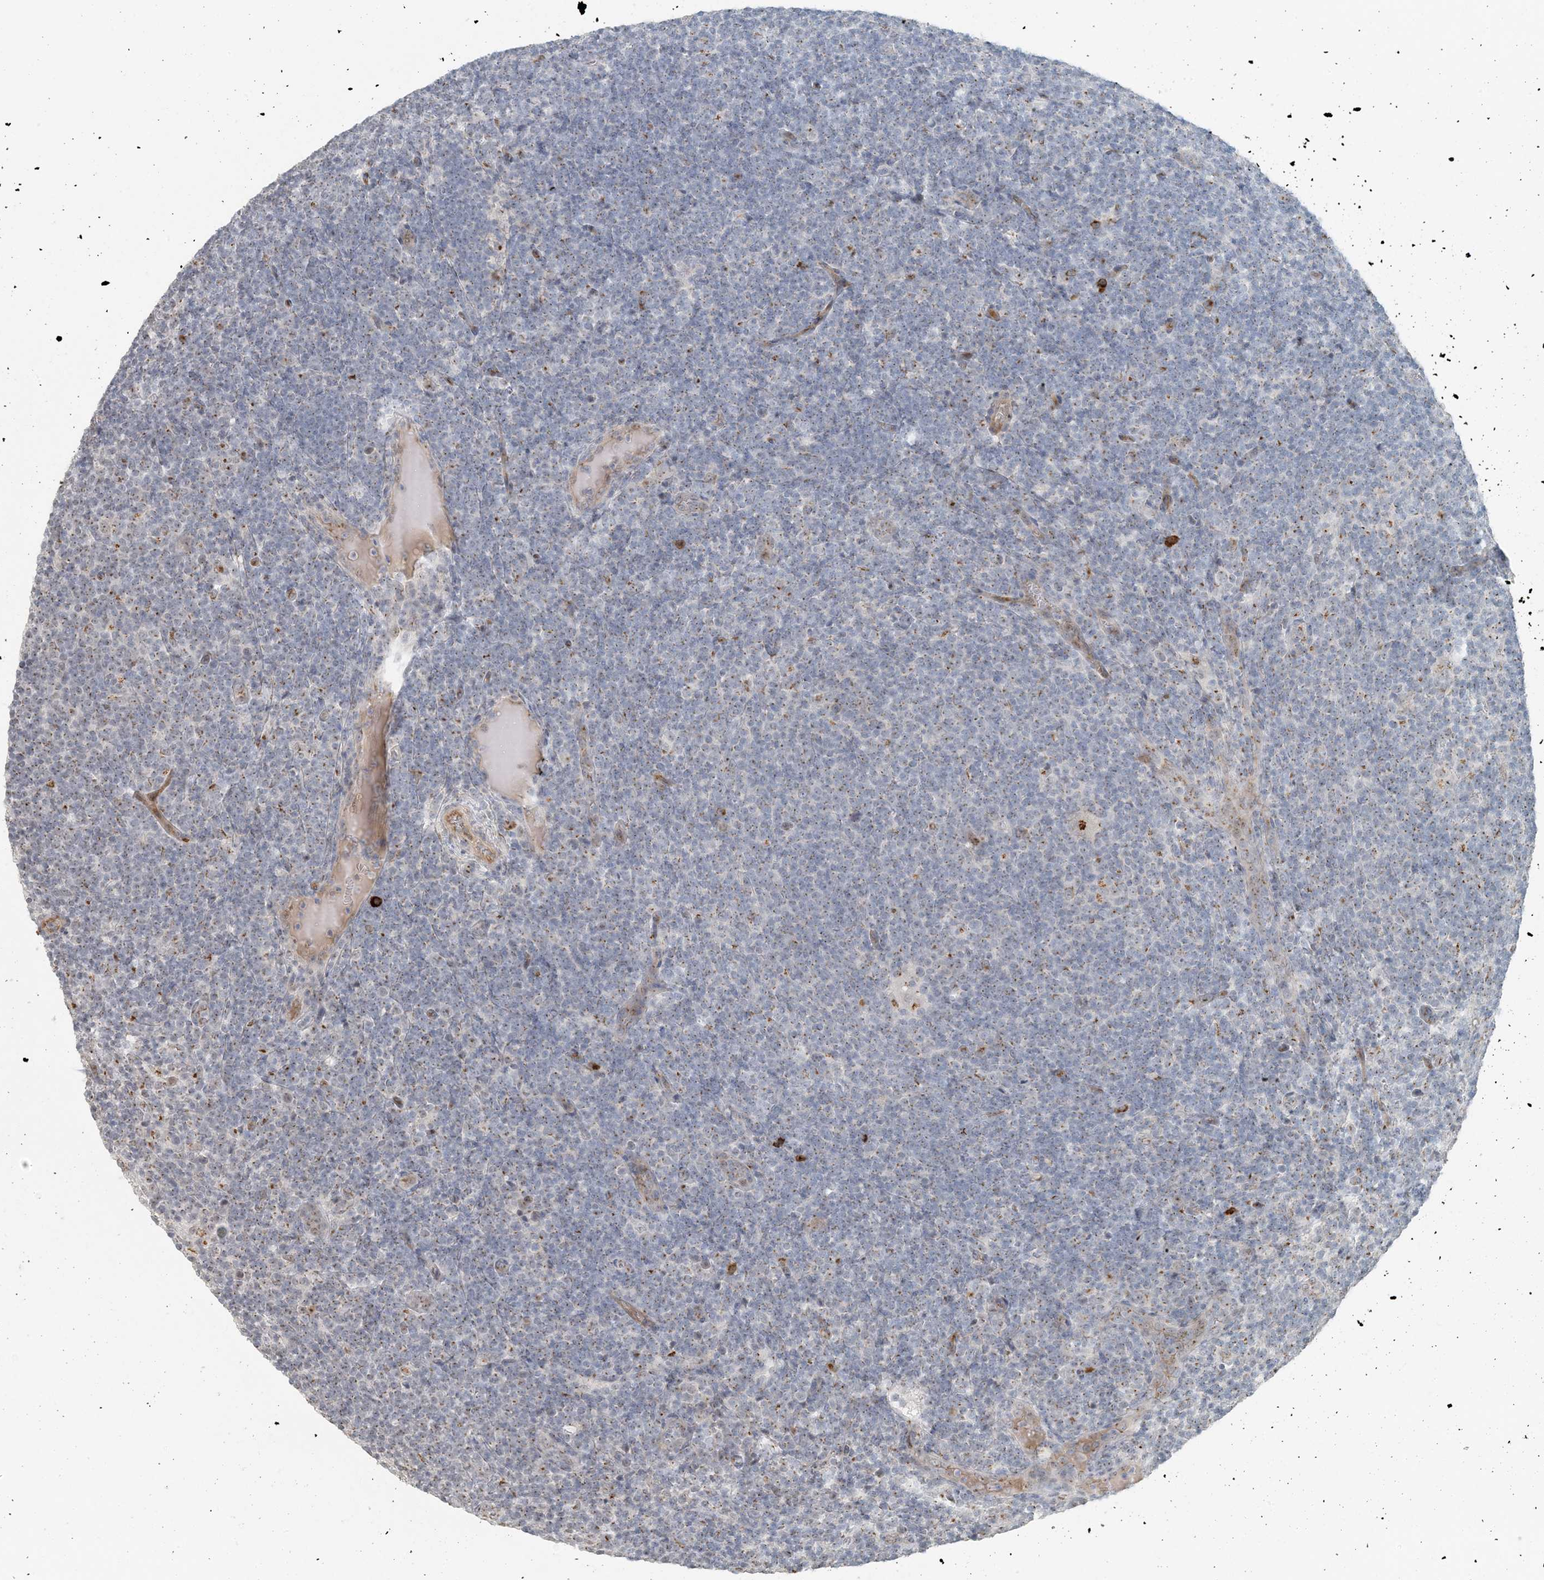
{"staining": {"intensity": "negative", "quantity": "none", "location": "none"}, "tissue": "lymphoma", "cell_type": "Tumor cells", "image_type": "cancer", "snomed": [{"axis": "morphology", "description": "Hodgkin's disease, NOS"}, {"axis": "topography", "description": "Lymph node"}], "caption": "Immunohistochemistry (IHC) histopathology image of neoplastic tissue: human Hodgkin's disease stained with DAB shows no significant protein positivity in tumor cells. Brightfield microscopy of IHC stained with DAB (3,3'-diaminobenzidine) (brown) and hematoxylin (blue), captured at high magnification.", "gene": "ZCCHC4", "patient": {"sex": "female", "age": 57}}